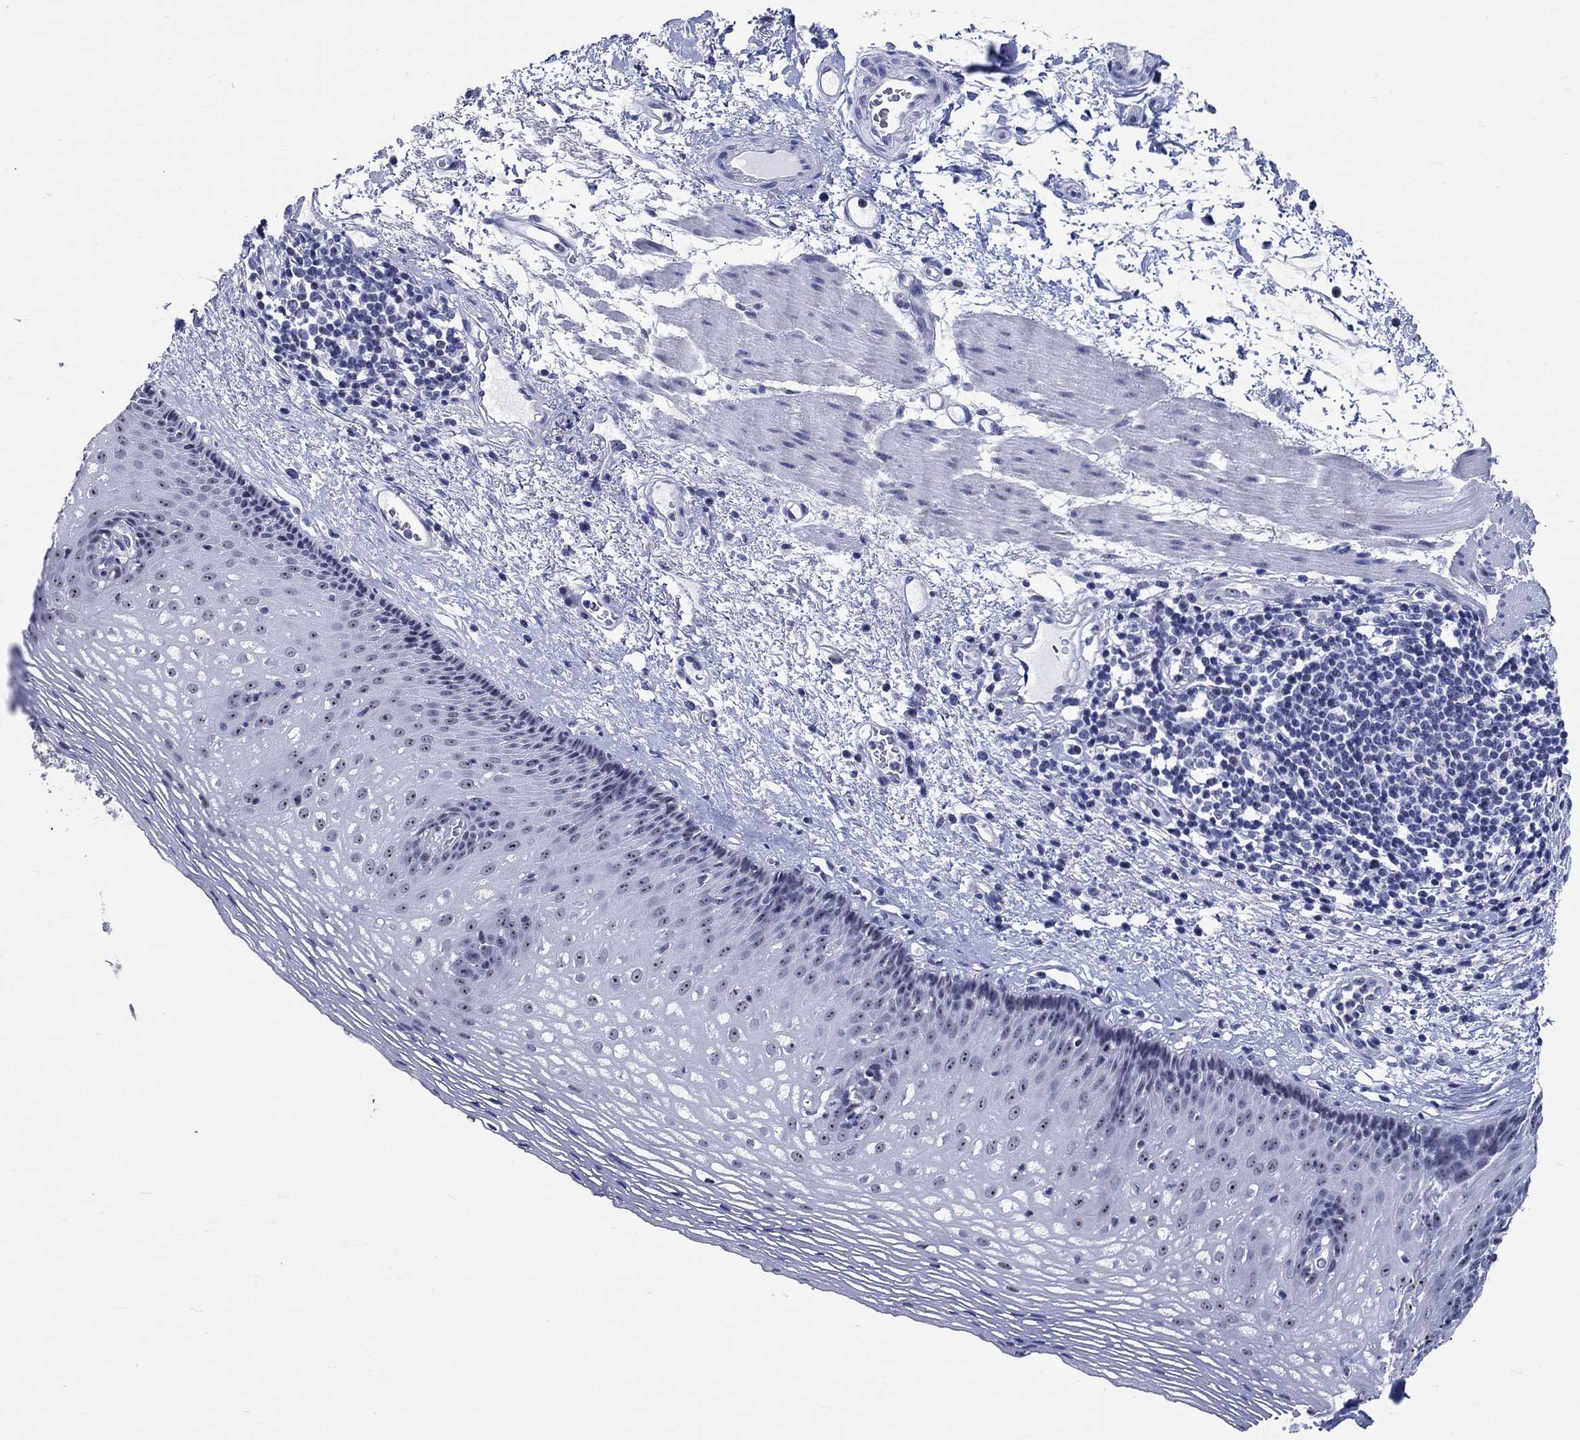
{"staining": {"intensity": "strong", "quantity": "25%-75%", "location": "nuclear"}, "tissue": "esophagus", "cell_type": "Squamous epithelial cells", "image_type": "normal", "snomed": [{"axis": "morphology", "description": "Normal tissue, NOS"}, {"axis": "topography", "description": "Esophagus"}], "caption": "Immunohistochemistry (IHC) (DAB (3,3'-diaminobenzidine)) staining of normal human esophagus demonstrates strong nuclear protein positivity in approximately 25%-75% of squamous epithelial cells.", "gene": "ZNF446", "patient": {"sex": "male", "age": 76}}